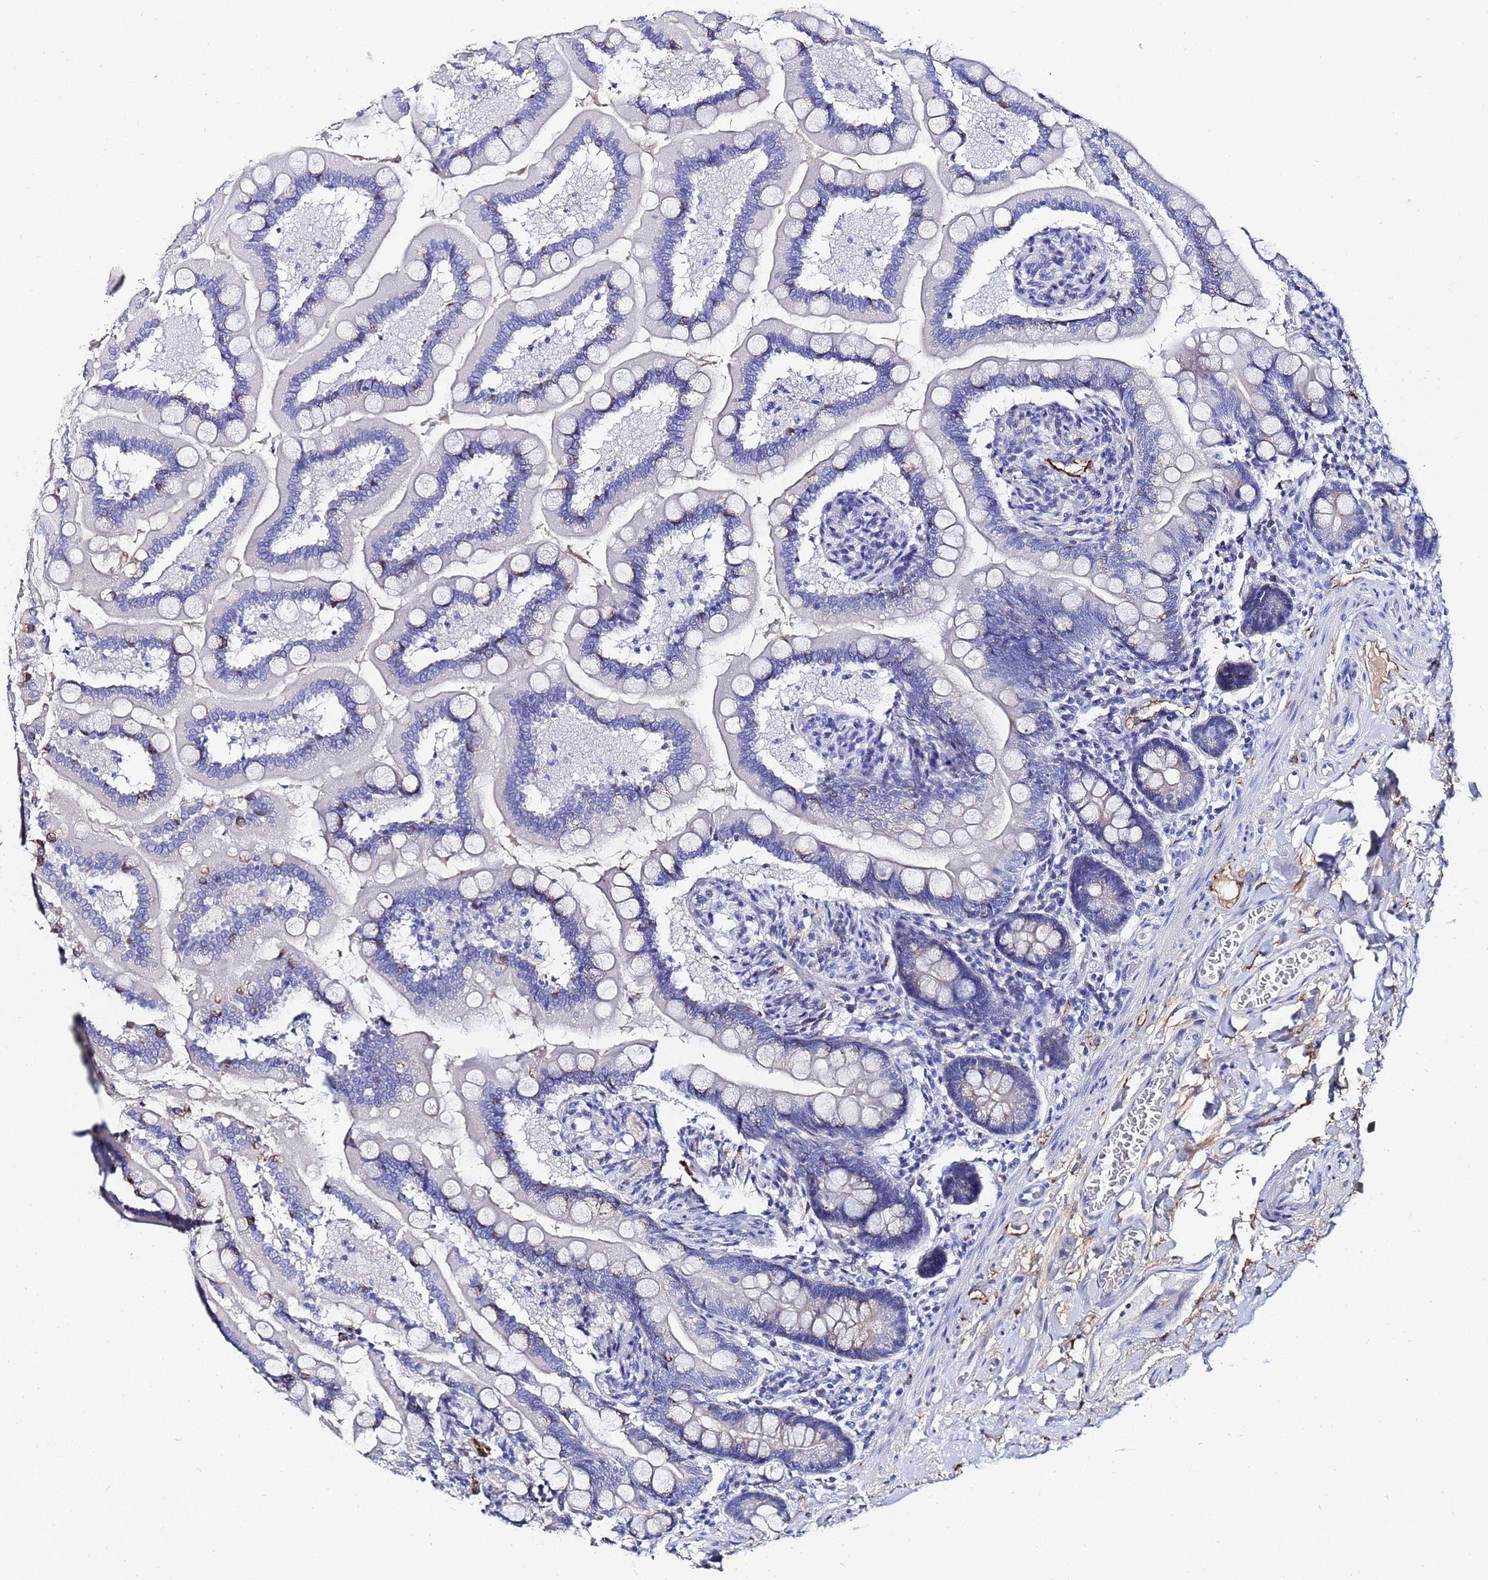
{"staining": {"intensity": "moderate", "quantity": "<25%", "location": "cytoplasmic/membranous"}, "tissue": "small intestine", "cell_type": "Glandular cells", "image_type": "normal", "snomed": [{"axis": "morphology", "description": "Normal tissue, NOS"}, {"axis": "topography", "description": "Small intestine"}], "caption": "Benign small intestine displays moderate cytoplasmic/membranous positivity in approximately <25% of glandular cells The staining is performed using DAB brown chromogen to label protein expression. The nuclei are counter-stained blue using hematoxylin..", "gene": "AQP12A", "patient": {"sex": "female", "age": 64}}